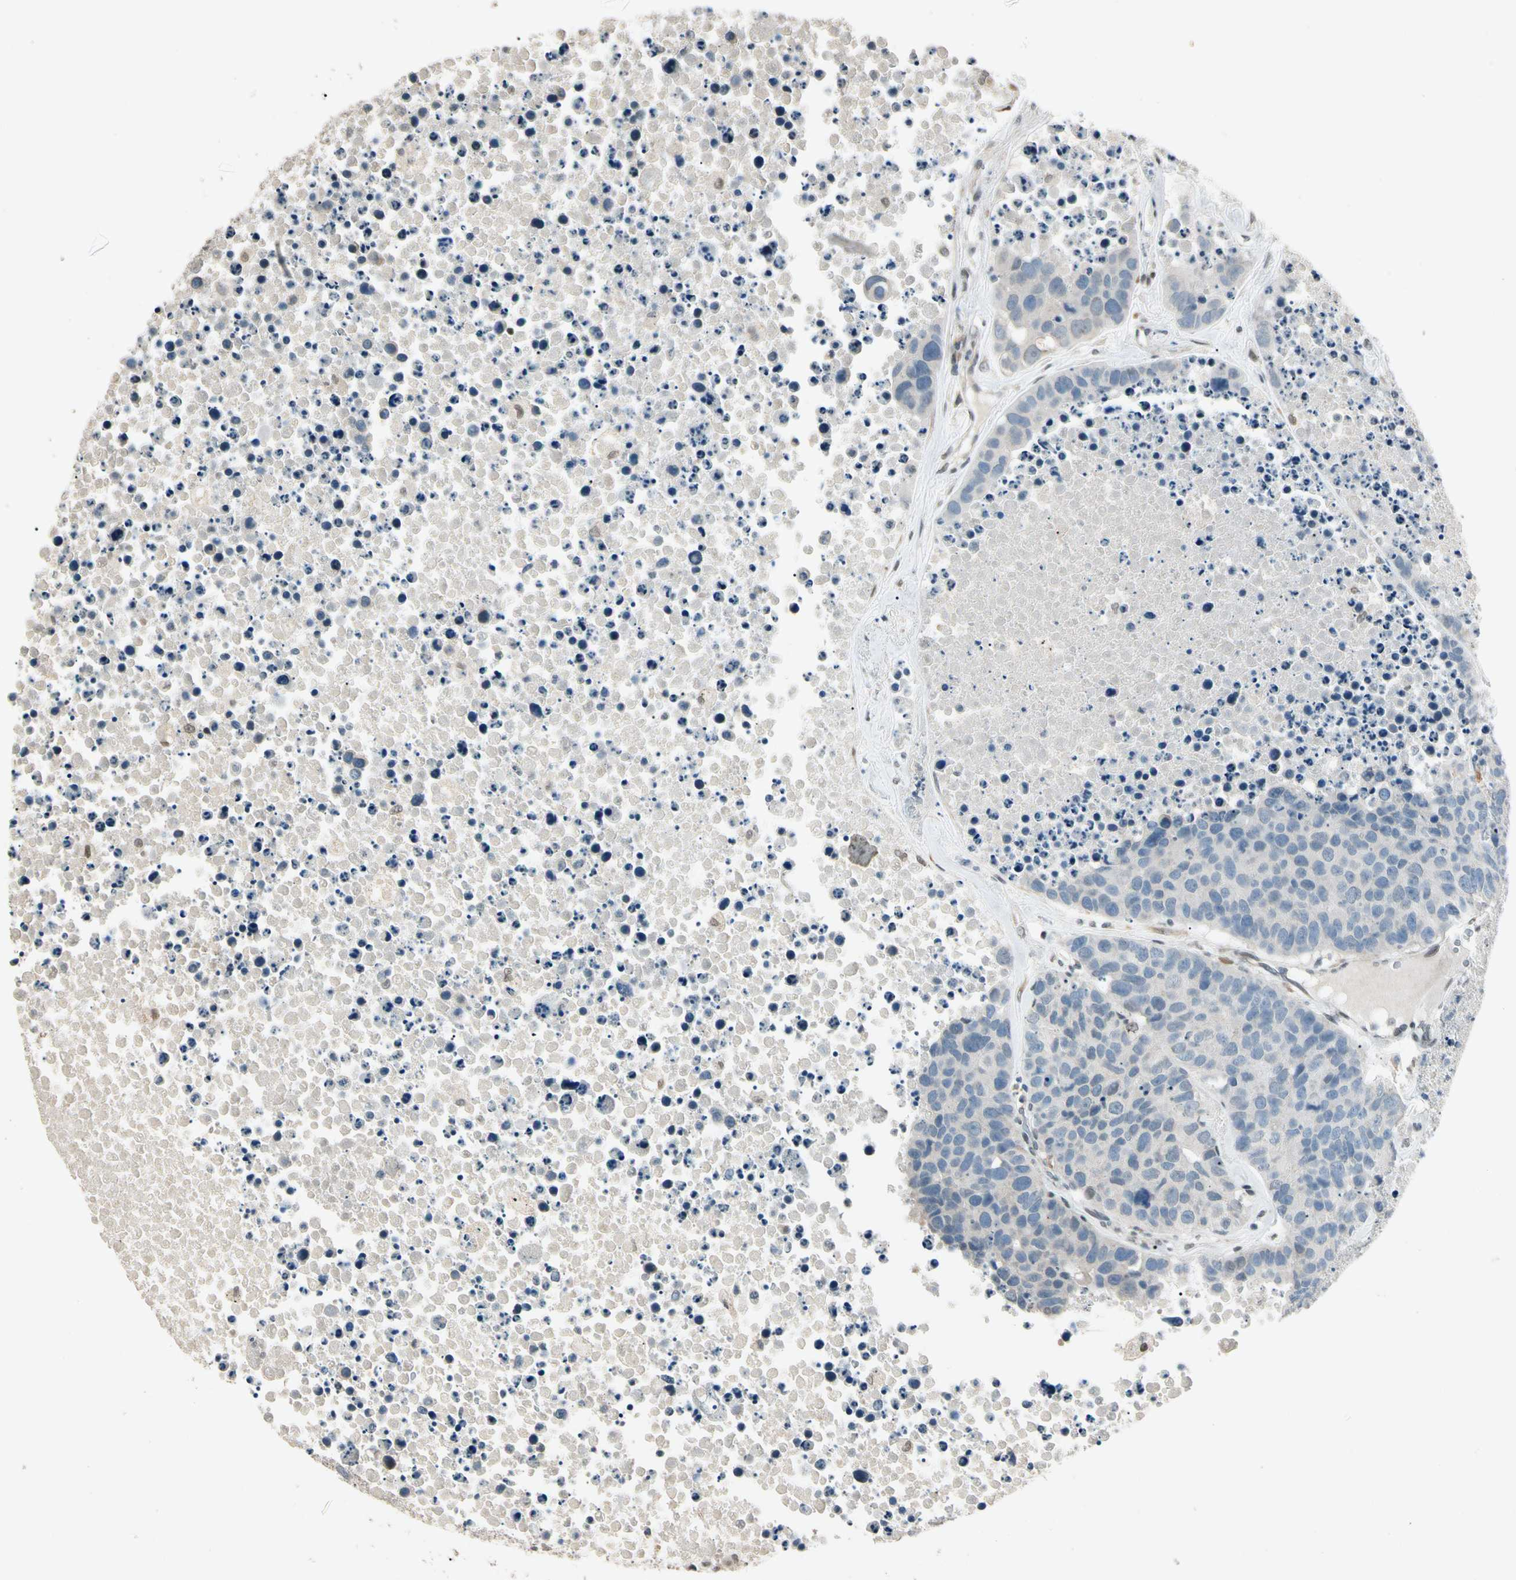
{"staining": {"intensity": "negative", "quantity": "none", "location": "none"}, "tissue": "carcinoid", "cell_type": "Tumor cells", "image_type": "cancer", "snomed": [{"axis": "morphology", "description": "Carcinoid, malignant, NOS"}, {"axis": "topography", "description": "Lung"}], "caption": "Immunohistochemistry image of human carcinoid (malignant) stained for a protein (brown), which exhibits no positivity in tumor cells.", "gene": "ZBTB4", "patient": {"sex": "male", "age": 60}}